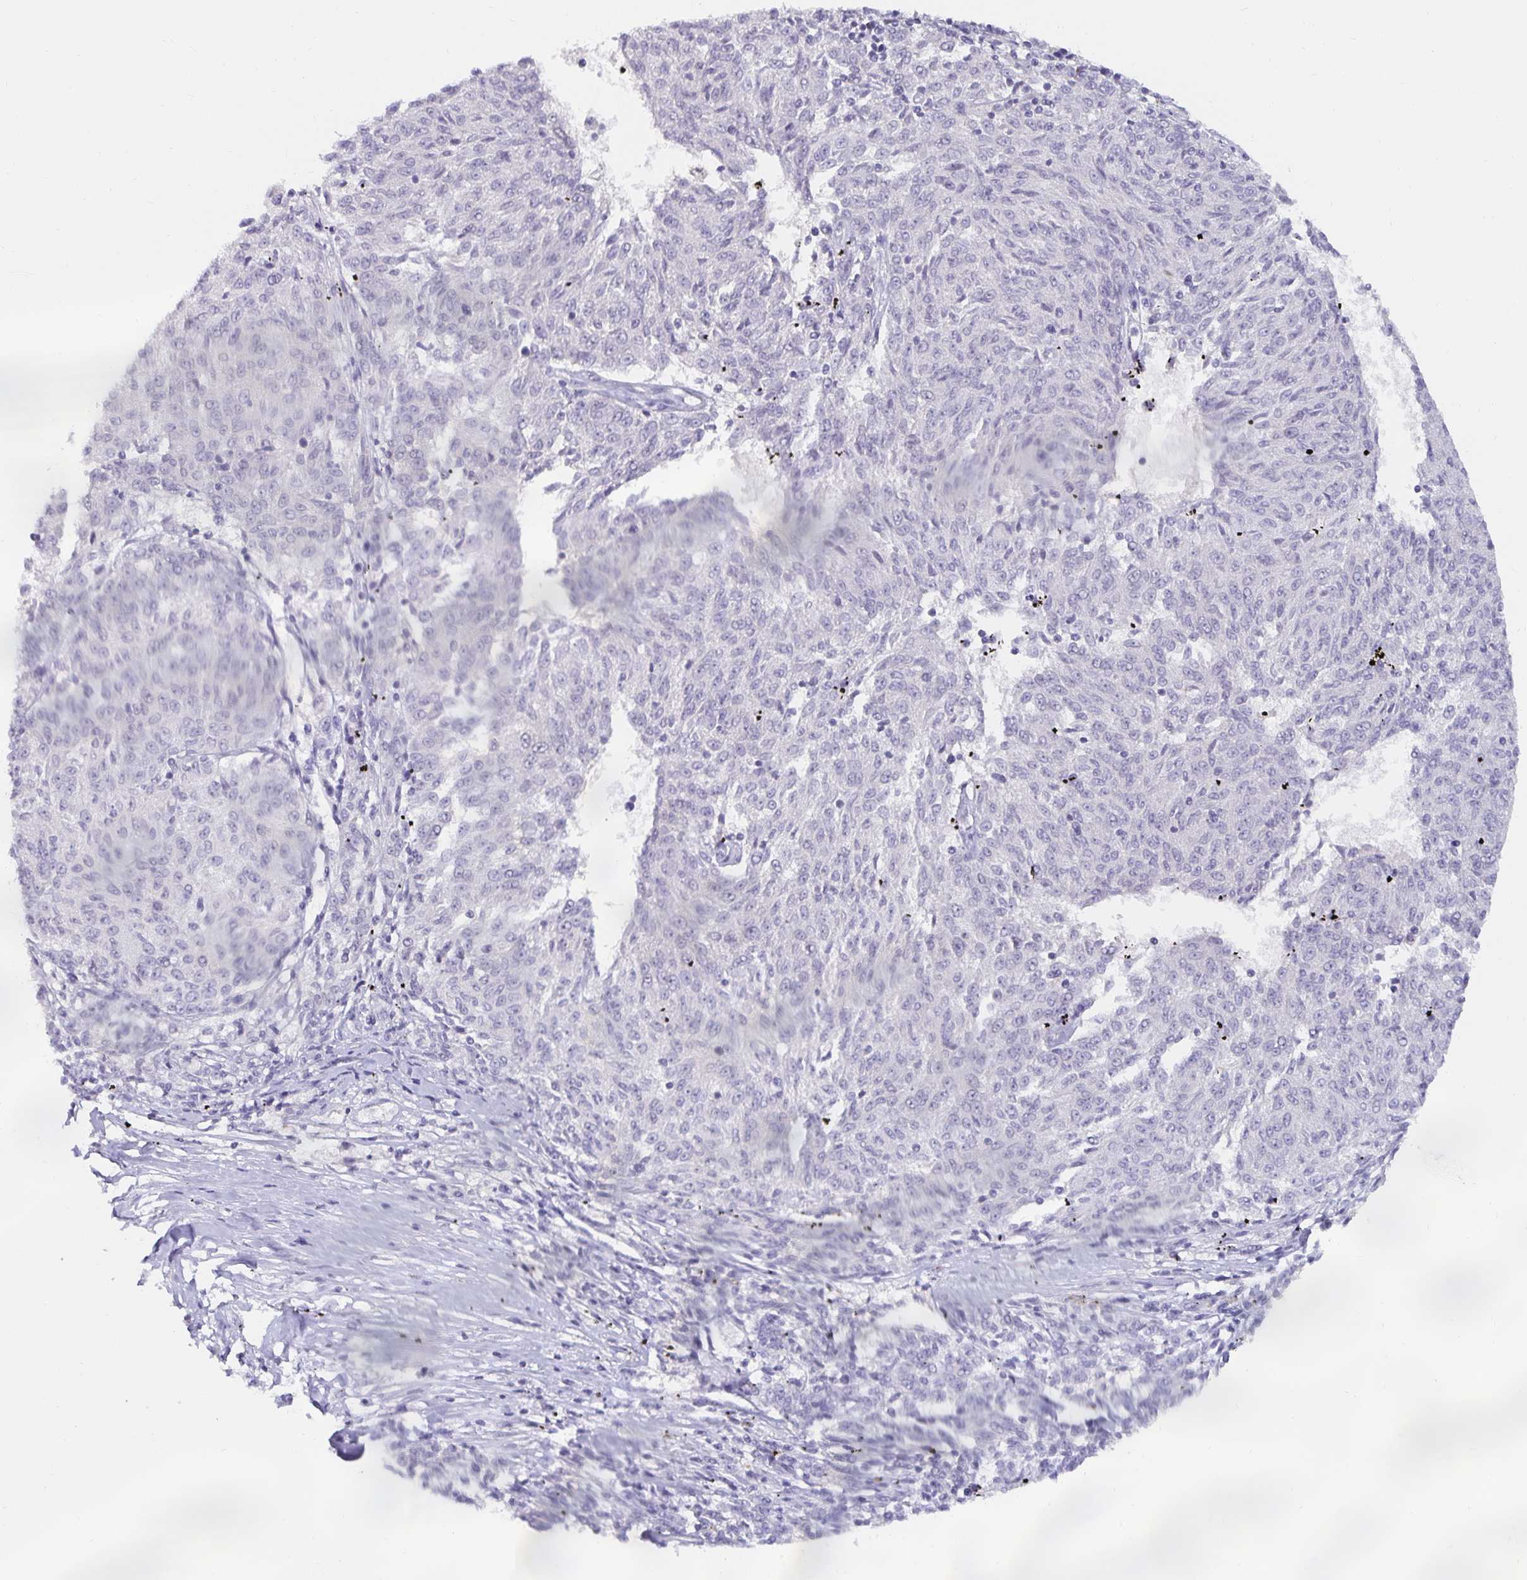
{"staining": {"intensity": "negative", "quantity": "none", "location": "none"}, "tissue": "melanoma", "cell_type": "Tumor cells", "image_type": "cancer", "snomed": [{"axis": "morphology", "description": "Malignant melanoma, NOS"}, {"axis": "topography", "description": "Skin"}], "caption": "Malignant melanoma was stained to show a protein in brown. There is no significant expression in tumor cells.", "gene": "PDX1", "patient": {"sex": "female", "age": 72}}